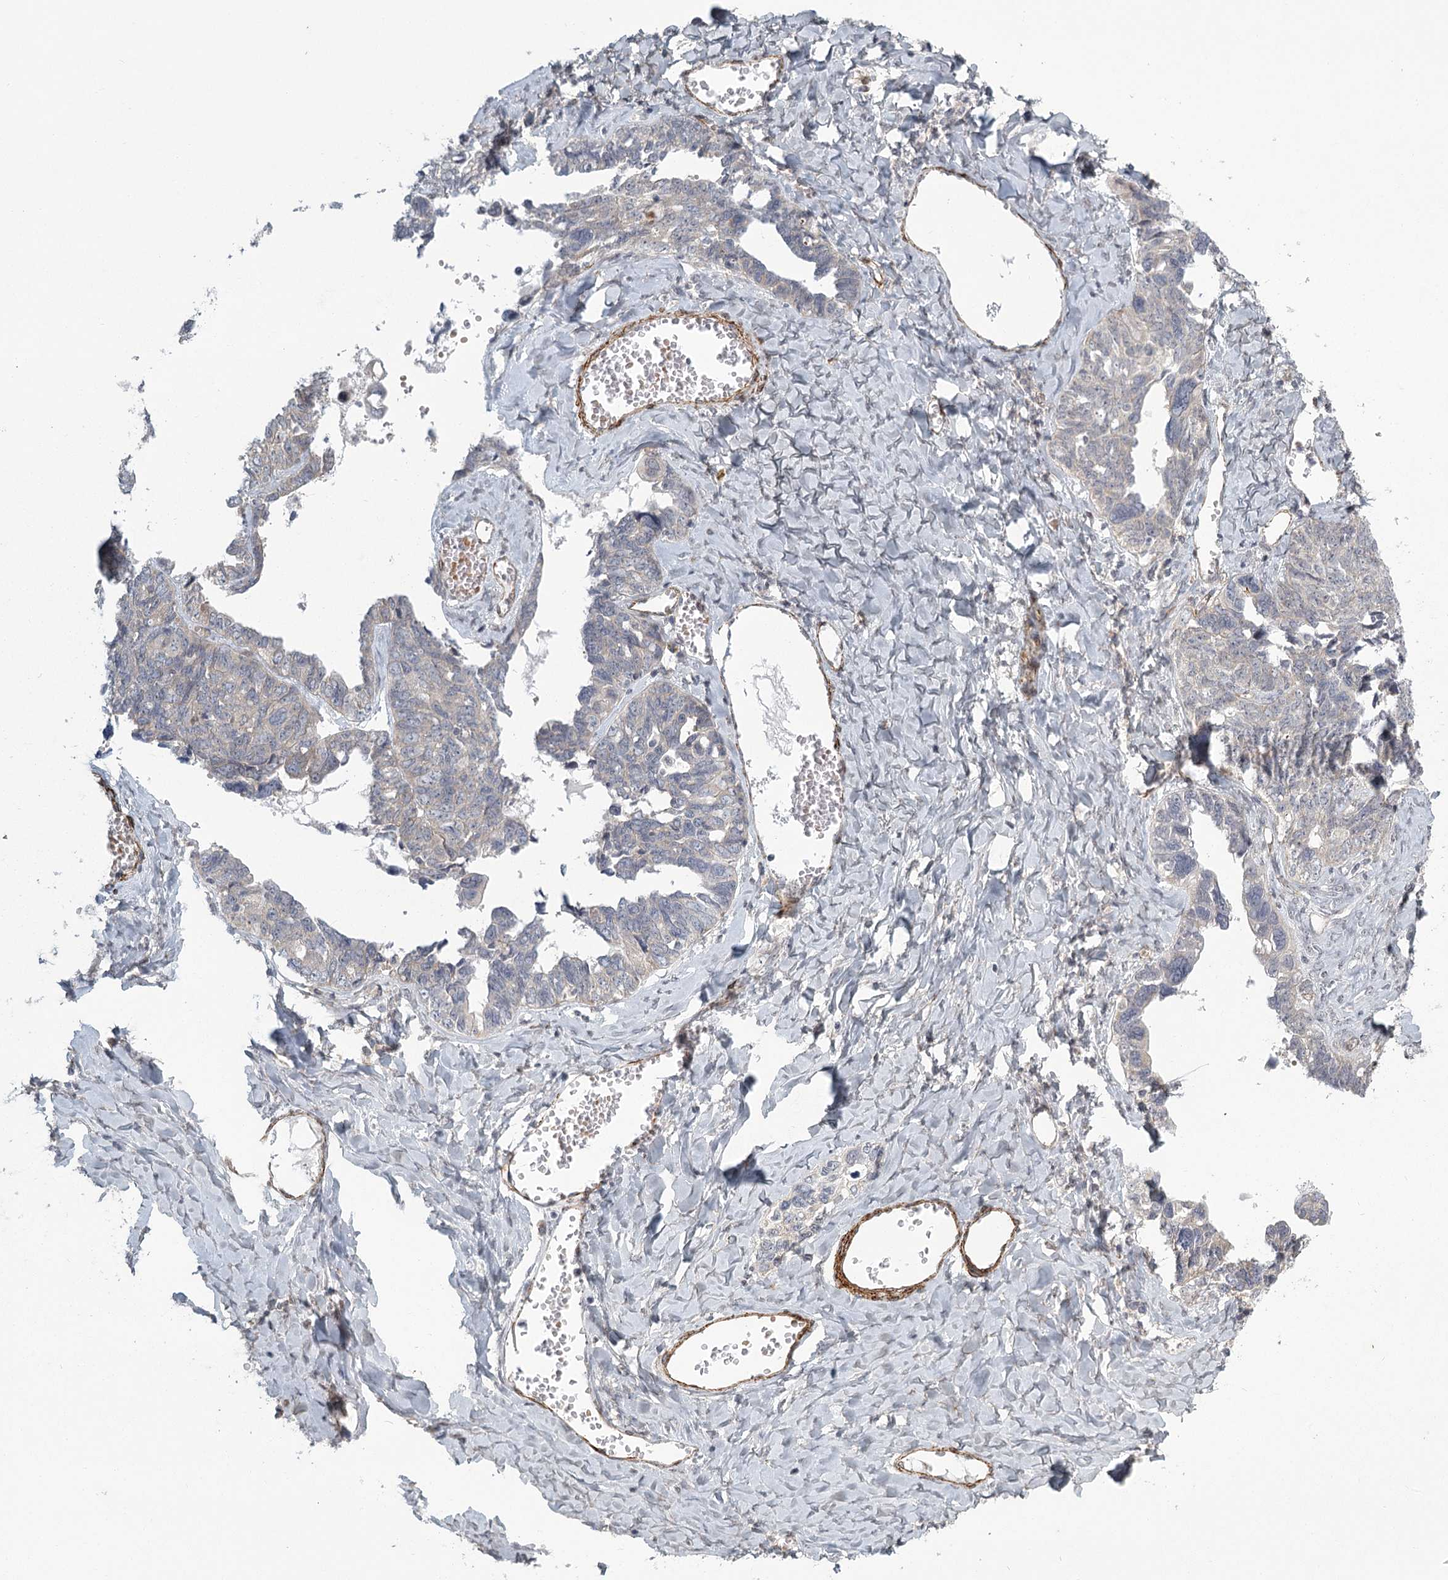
{"staining": {"intensity": "negative", "quantity": "none", "location": "none"}, "tissue": "ovarian cancer", "cell_type": "Tumor cells", "image_type": "cancer", "snomed": [{"axis": "morphology", "description": "Cystadenocarcinoma, serous, NOS"}, {"axis": "topography", "description": "Ovary"}], "caption": "A high-resolution image shows IHC staining of serous cystadenocarcinoma (ovarian), which reveals no significant positivity in tumor cells.", "gene": "MEPE", "patient": {"sex": "female", "age": 79}}